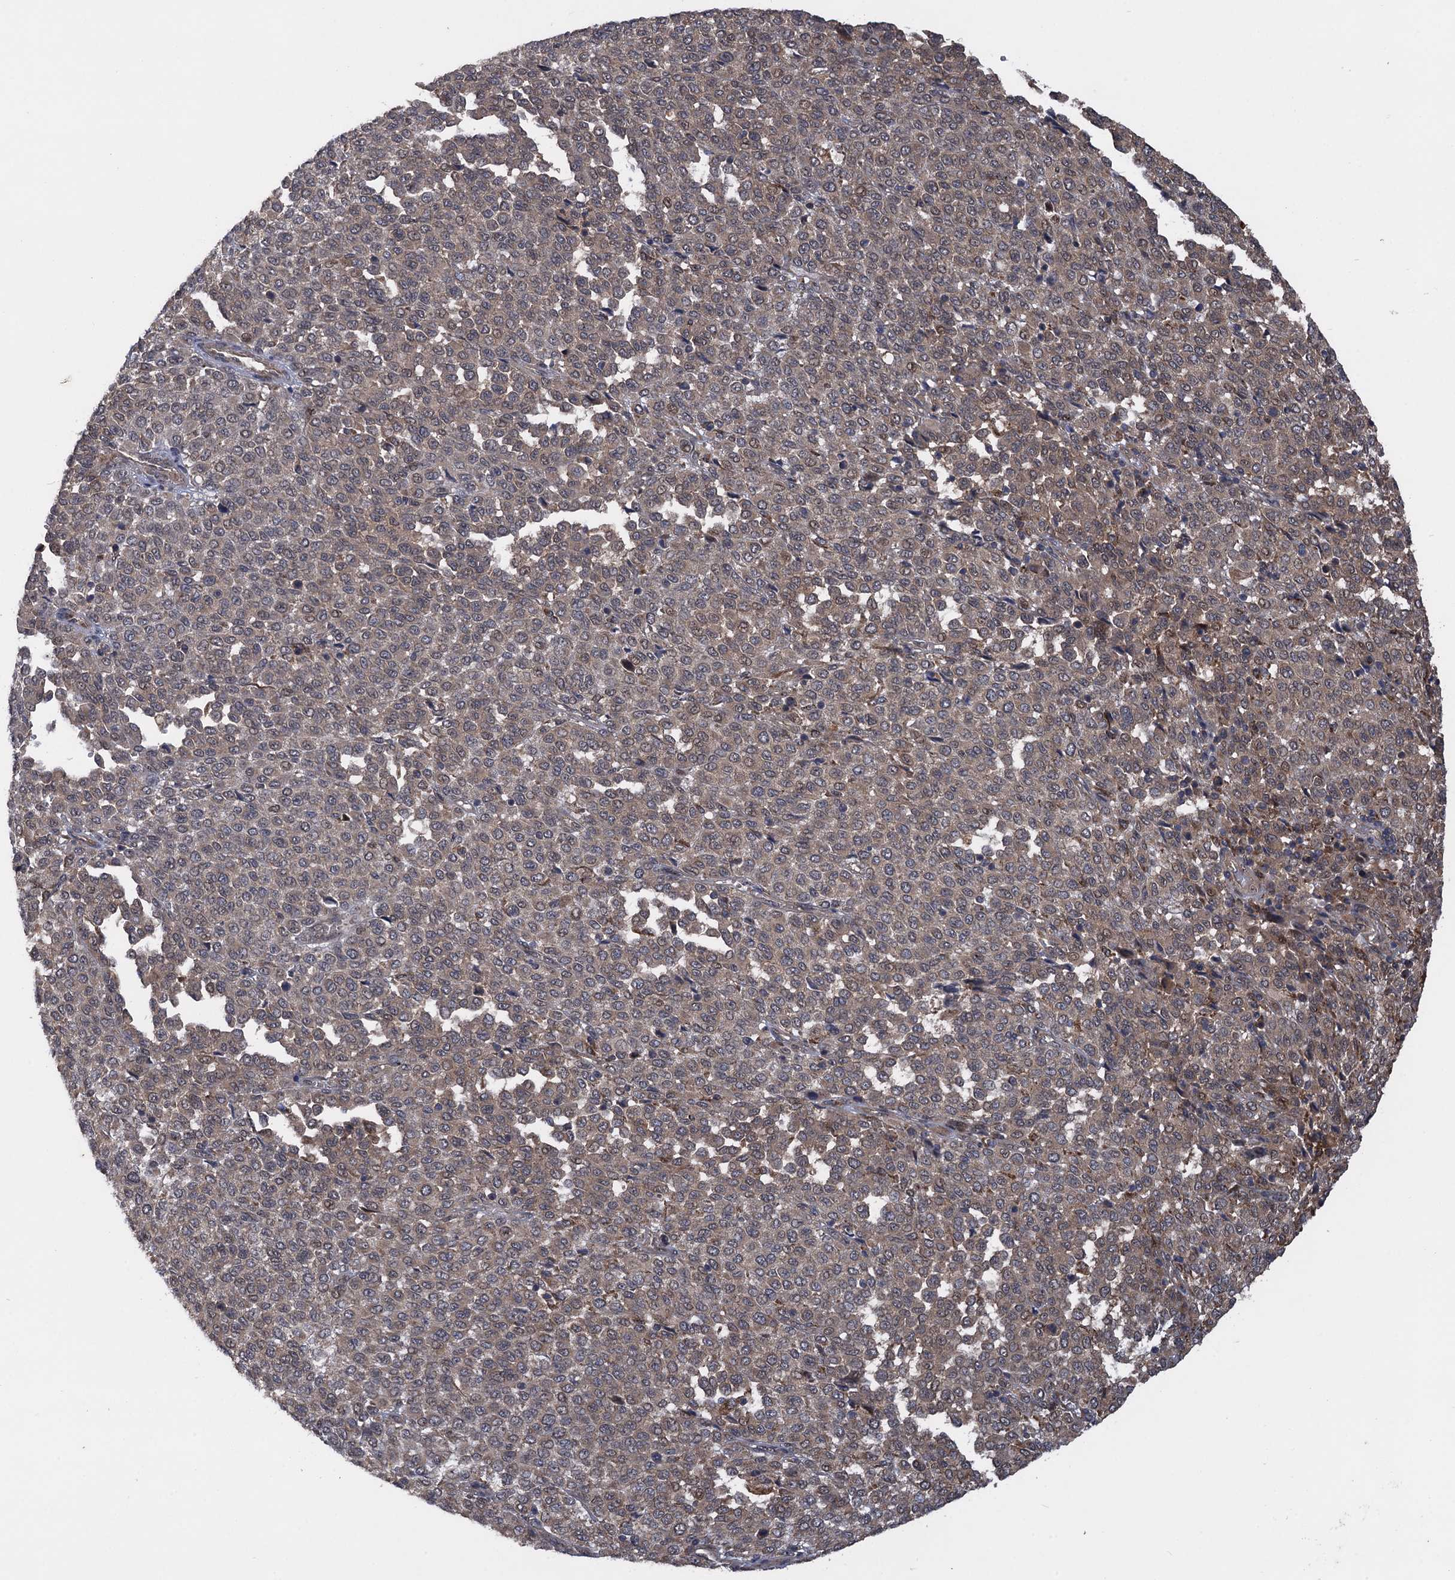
{"staining": {"intensity": "weak", "quantity": "25%-75%", "location": "cytoplasmic/membranous,nuclear"}, "tissue": "melanoma", "cell_type": "Tumor cells", "image_type": "cancer", "snomed": [{"axis": "morphology", "description": "Malignant melanoma, Metastatic site"}, {"axis": "topography", "description": "Pancreas"}], "caption": "Human malignant melanoma (metastatic site) stained for a protein (brown) exhibits weak cytoplasmic/membranous and nuclear positive positivity in approximately 25%-75% of tumor cells.", "gene": "HAUS1", "patient": {"sex": "female", "age": 30}}